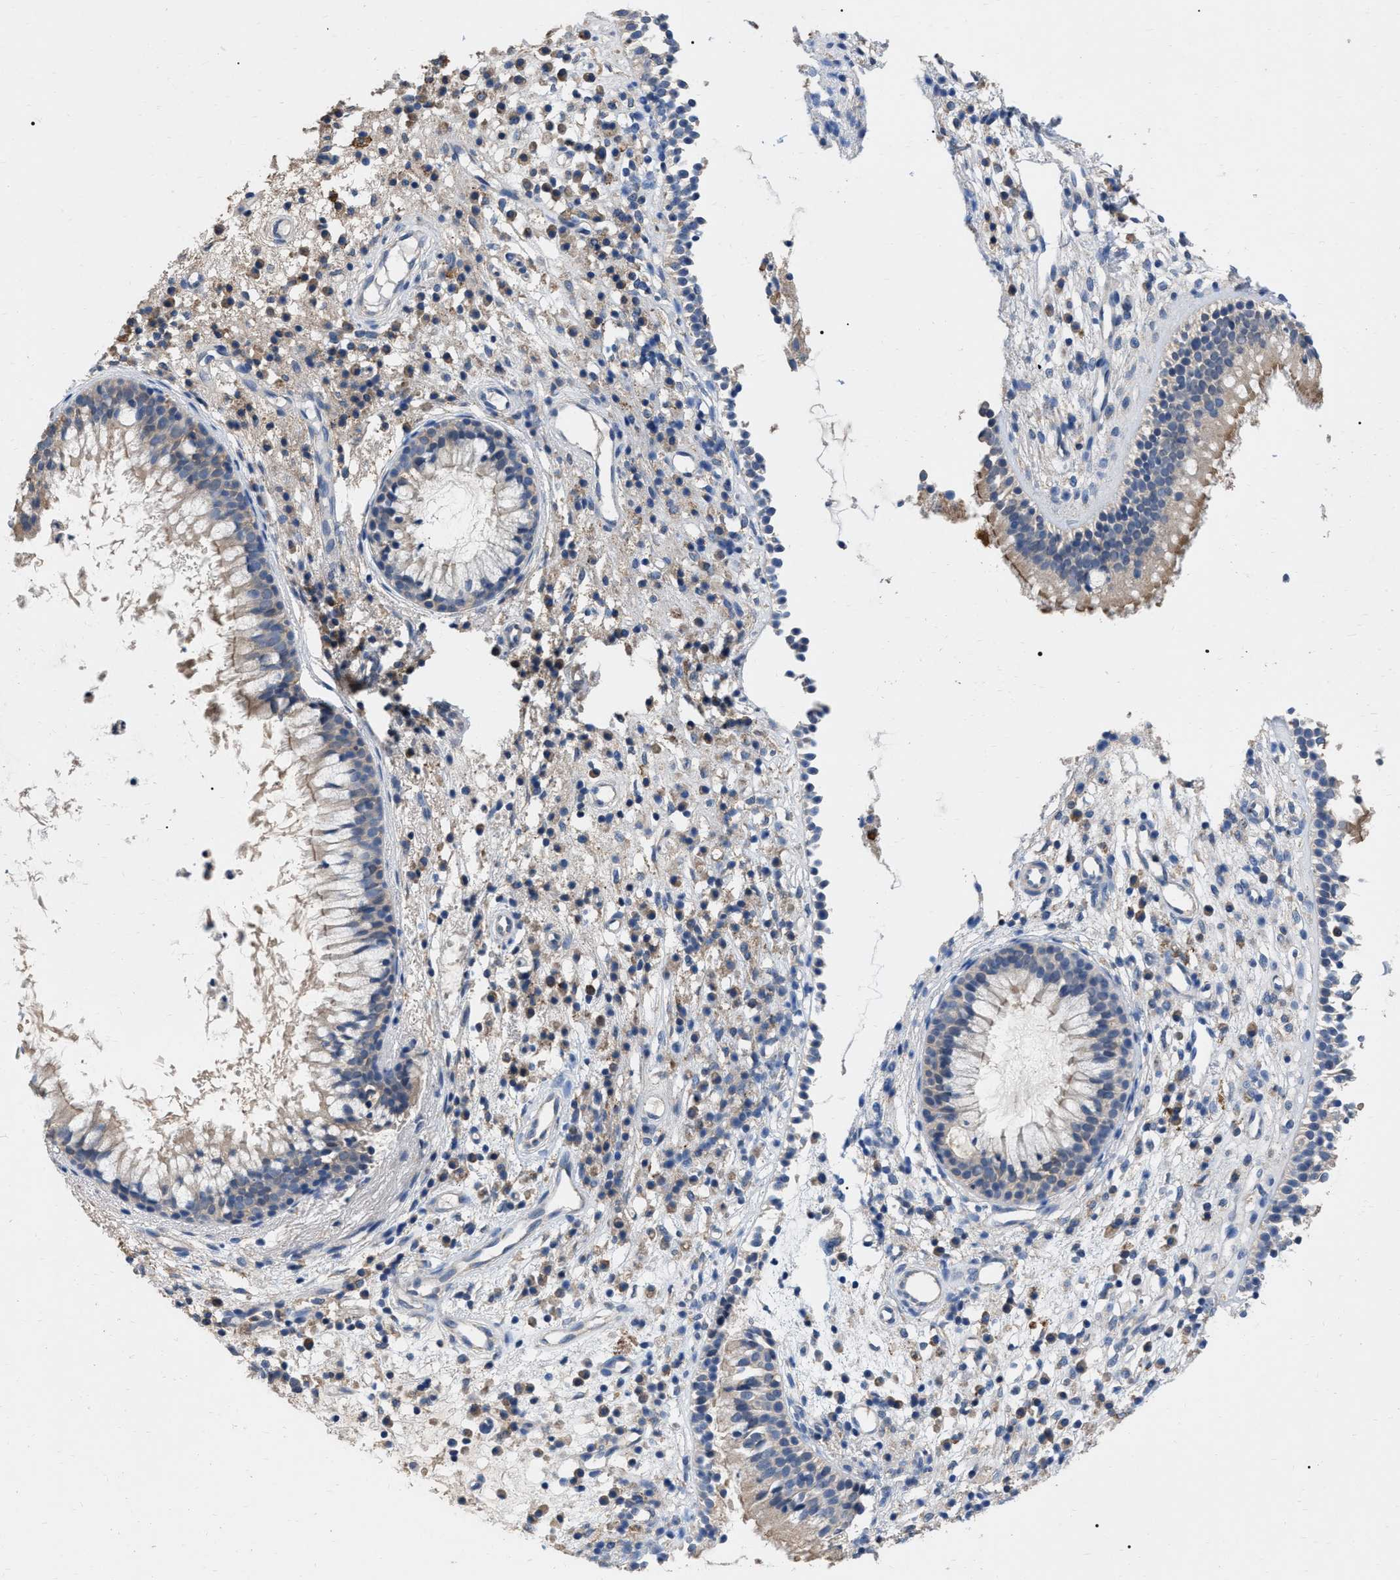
{"staining": {"intensity": "weak", "quantity": "25%-75%", "location": "cytoplasmic/membranous"}, "tissue": "nasopharynx", "cell_type": "Respiratory epithelial cells", "image_type": "normal", "snomed": [{"axis": "morphology", "description": "Normal tissue, NOS"}, {"axis": "topography", "description": "Nasopharynx"}], "caption": "DAB (3,3'-diaminobenzidine) immunohistochemical staining of normal nasopharynx shows weak cytoplasmic/membranous protein expression in about 25%-75% of respiratory epithelial cells. The protein of interest is shown in brown color, while the nuclei are stained blue.", "gene": "GPR179", "patient": {"sex": "male", "age": 21}}